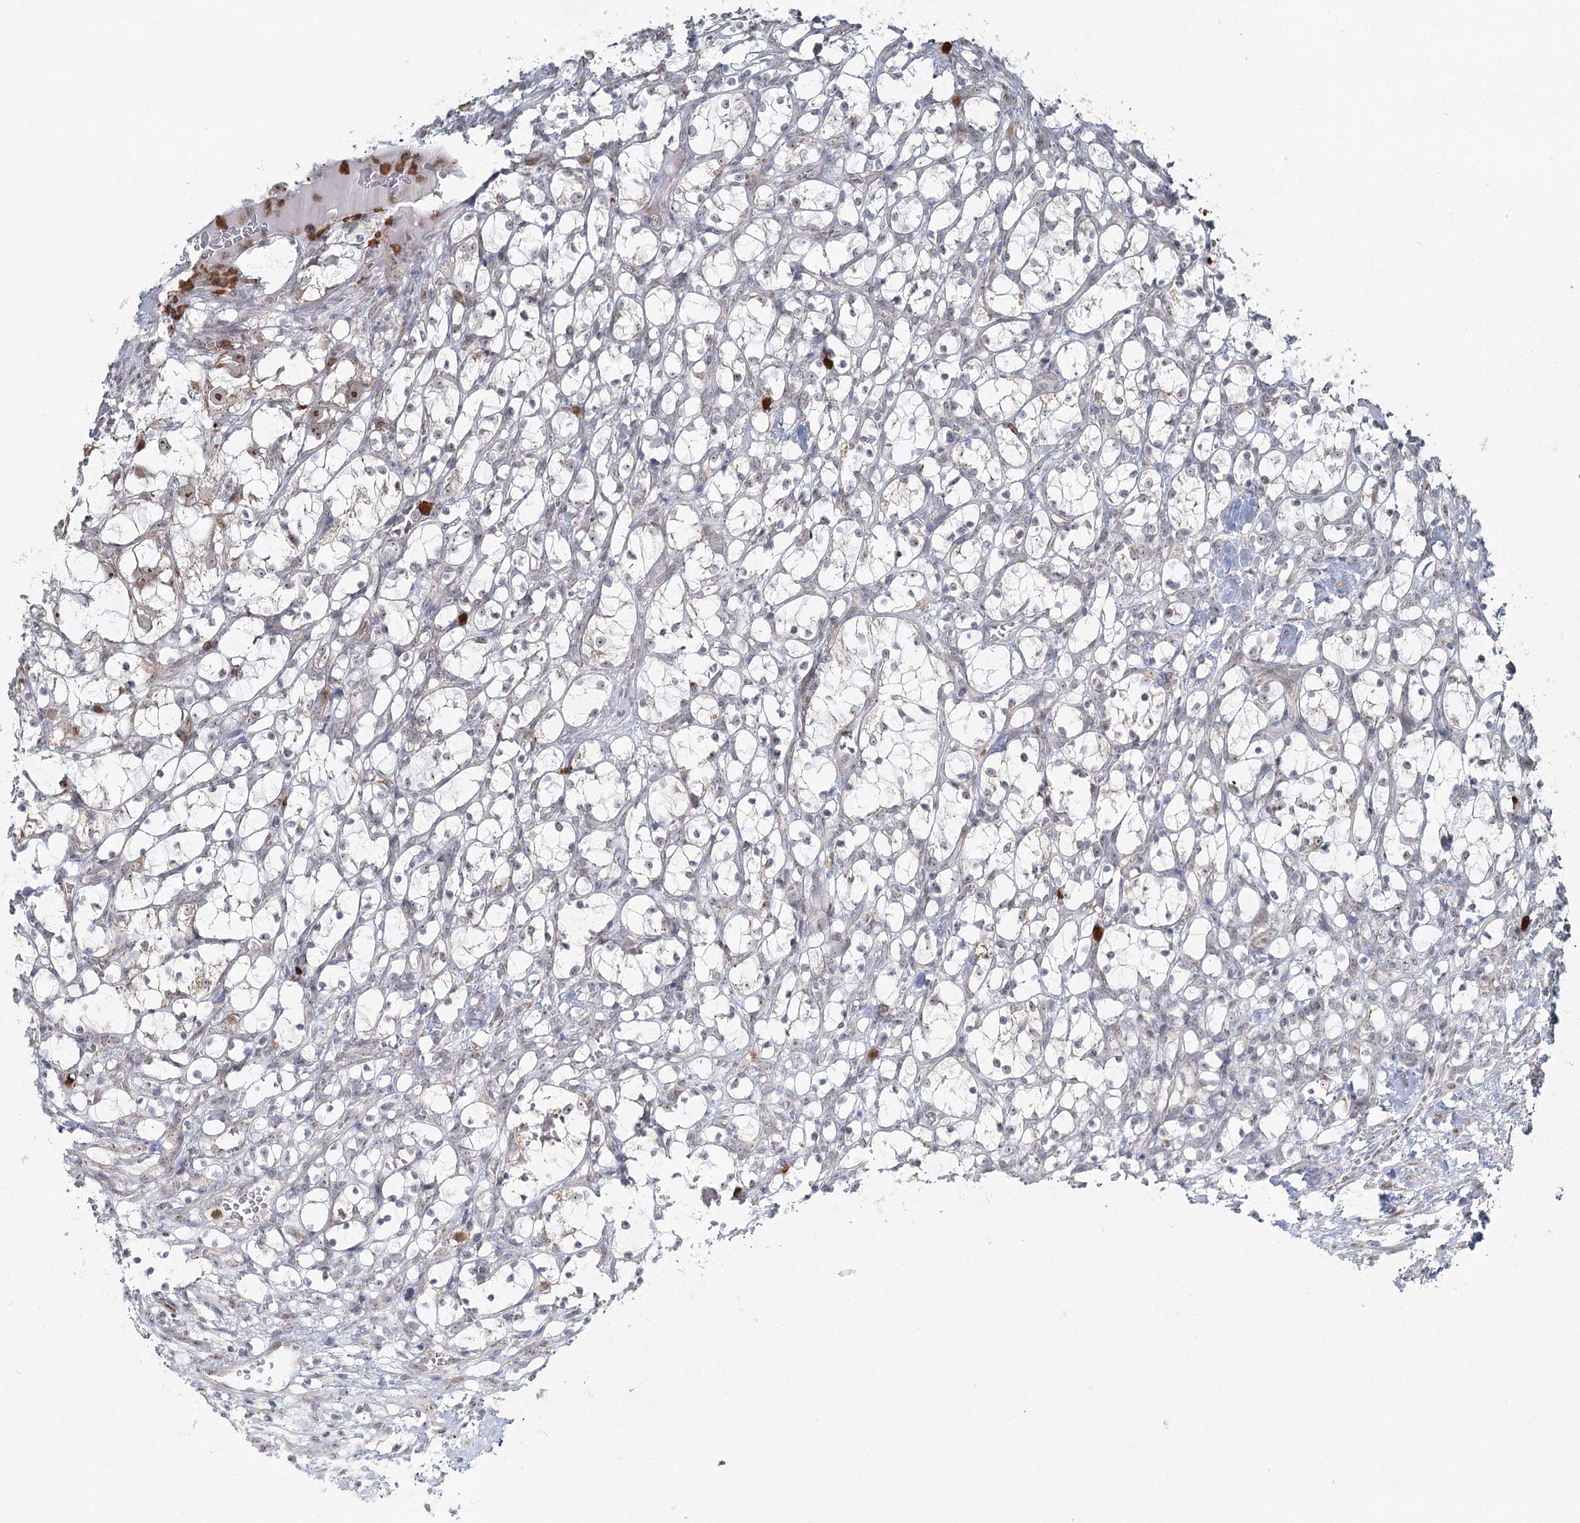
{"staining": {"intensity": "negative", "quantity": "none", "location": "none"}, "tissue": "renal cancer", "cell_type": "Tumor cells", "image_type": "cancer", "snomed": [{"axis": "morphology", "description": "Adenocarcinoma, NOS"}, {"axis": "topography", "description": "Kidney"}], "caption": "Tumor cells are negative for protein expression in human renal cancer (adenocarcinoma).", "gene": "ATAD1", "patient": {"sex": "female", "age": 69}}